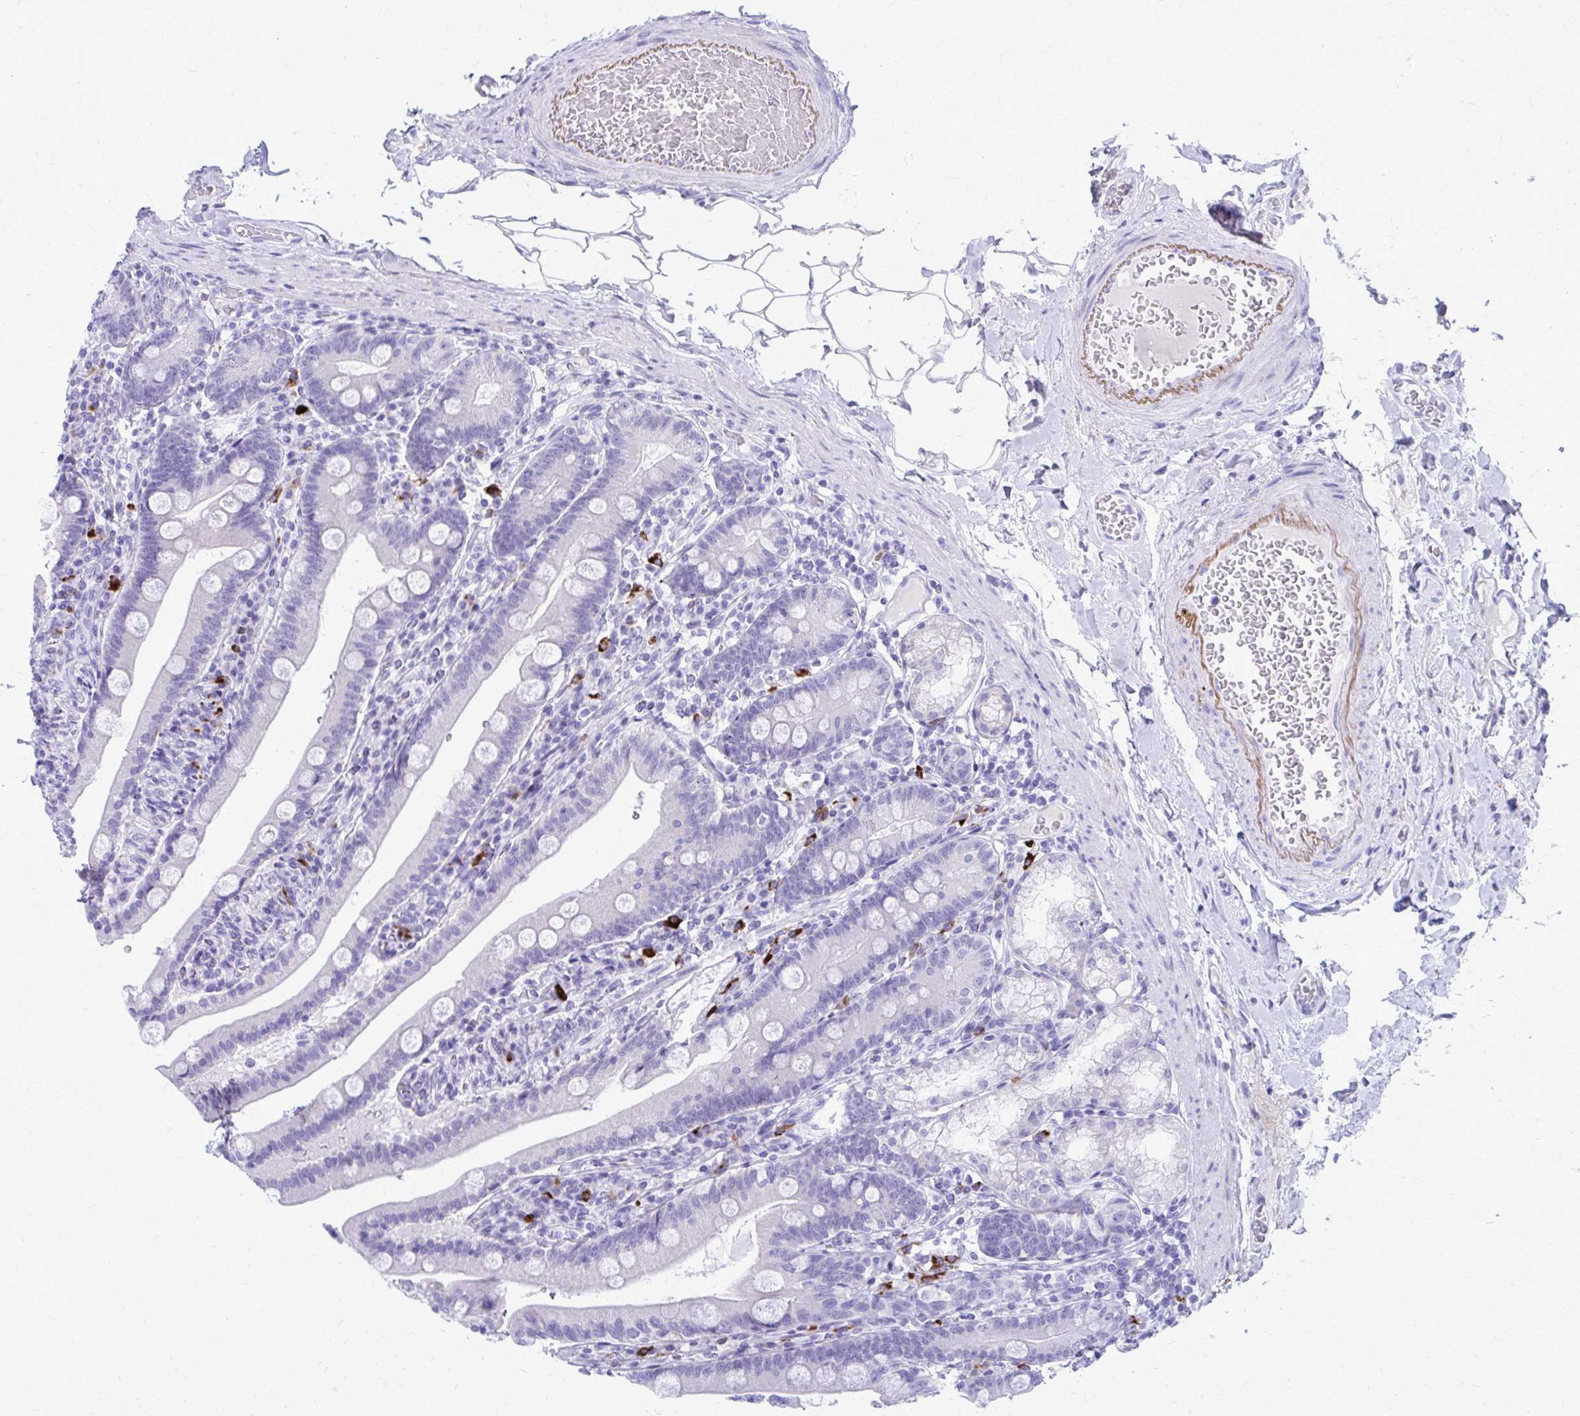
{"staining": {"intensity": "negative", "quantity": "none", "location": "none"}, "tissue": "duodenum", "cell_type": "Glandular cells", "image_type": "normal", "snomed": [{"axis": "morphology", "description": "Normal tissue, NOS"}, {"axis": "topography", "description": "Duodenum"}], "caption": "Histopathology image shows no protein expression in glandular cells of normal duodenum. The staining is performed using DAB brown chromogen with nuclei counter-stained in using hematoxylin.", "gene": "SATL1", "patient": {"sex": "female", "age": 67}}